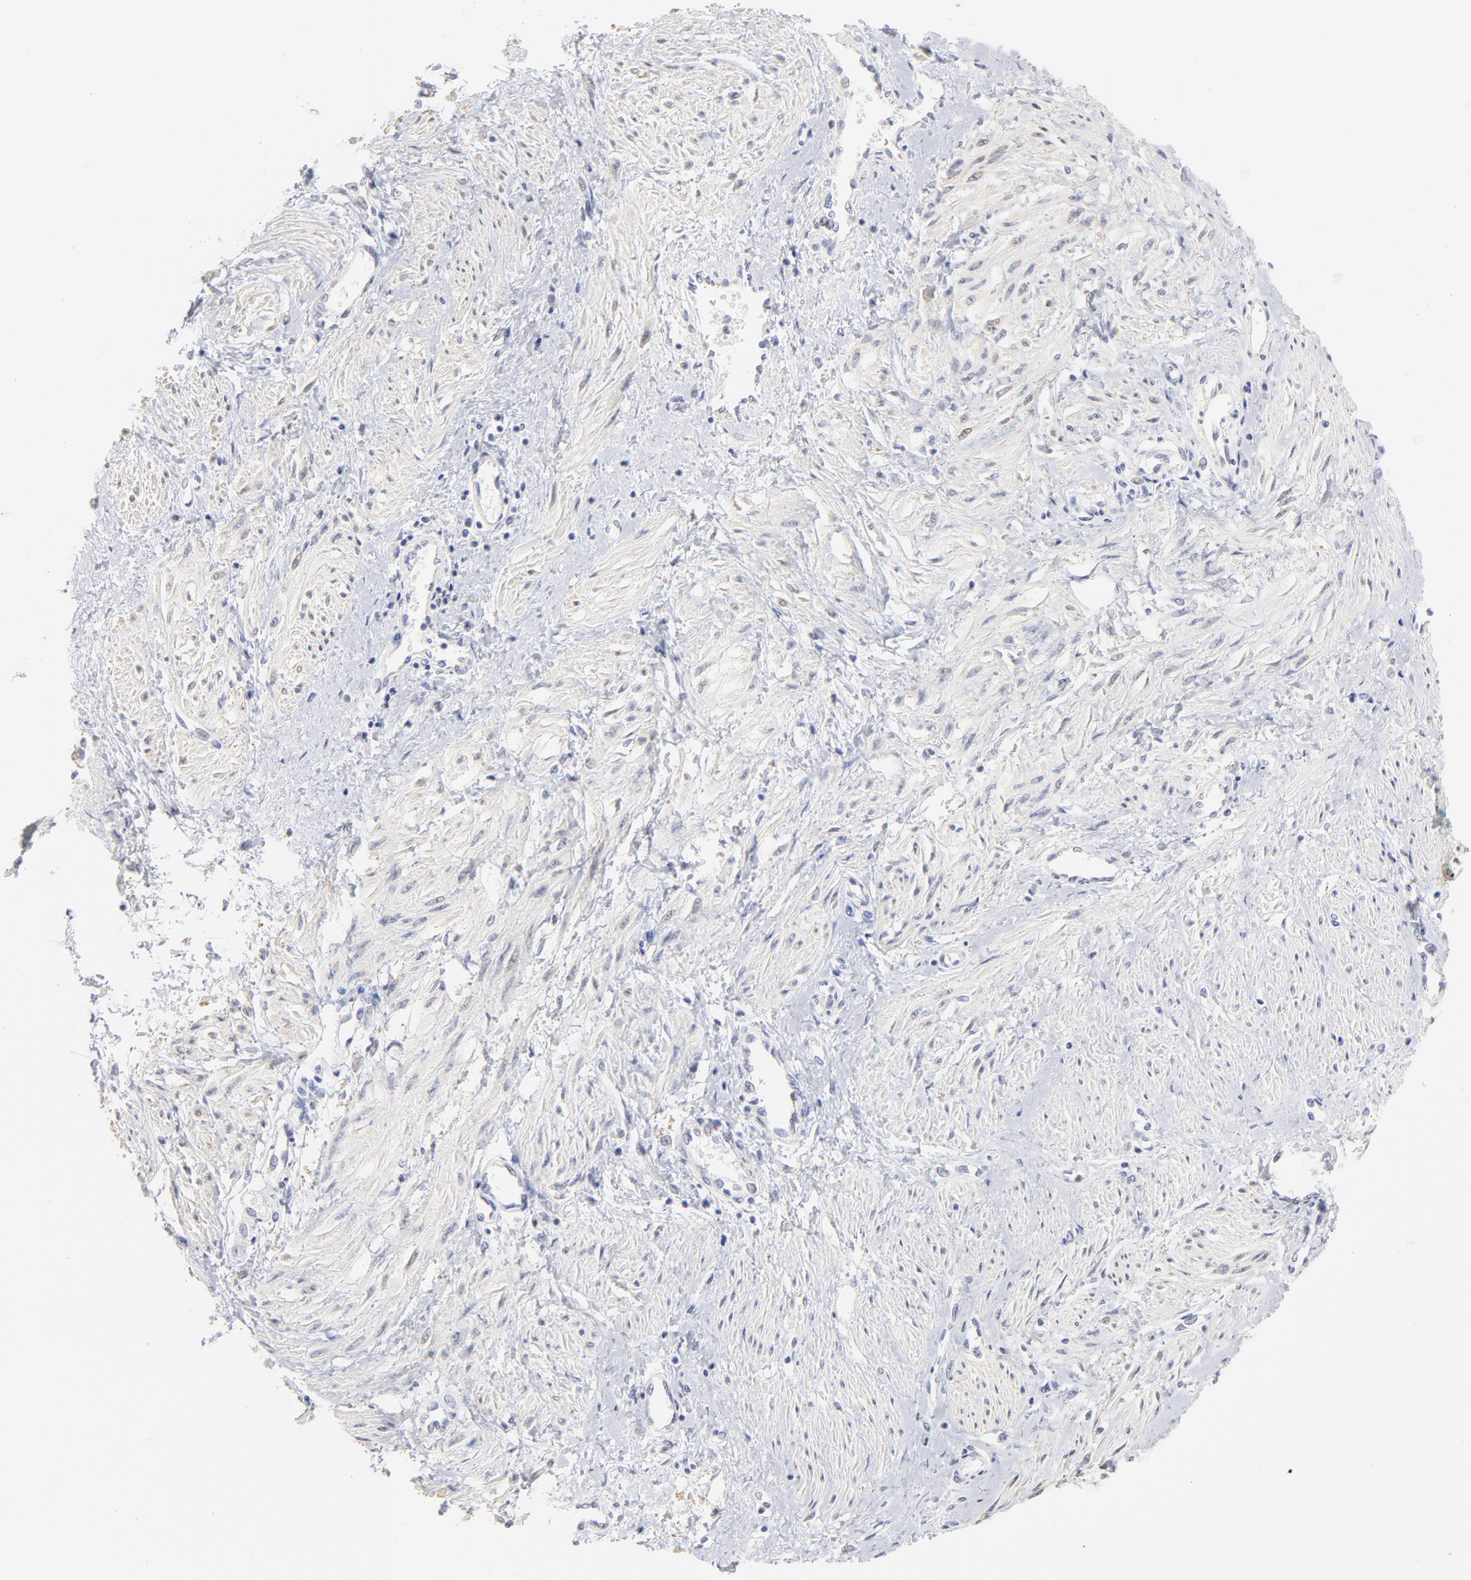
{"staining": {"intensity": "negative", "quantity": "none", "location": "none"}, "tissue": "smooth muscle", "cell_type": "Smooth muscle cells", "image_type": "normal", "snomed": [{"axis": "morphology", "description": "Normal tissue, NOS"}, {"axis": "topography", "description": "Smooth muscle"}, {"axis": "topography", "description": "Uterus"}], "caption": "The micrograph reveals no staining of smooth muscle cells in benign smooth muscle. (Immunohistochemistry, brightfield microscopy, high magnification).", "gene": "TST", "patient": {"sex": "female", "age": 39}}